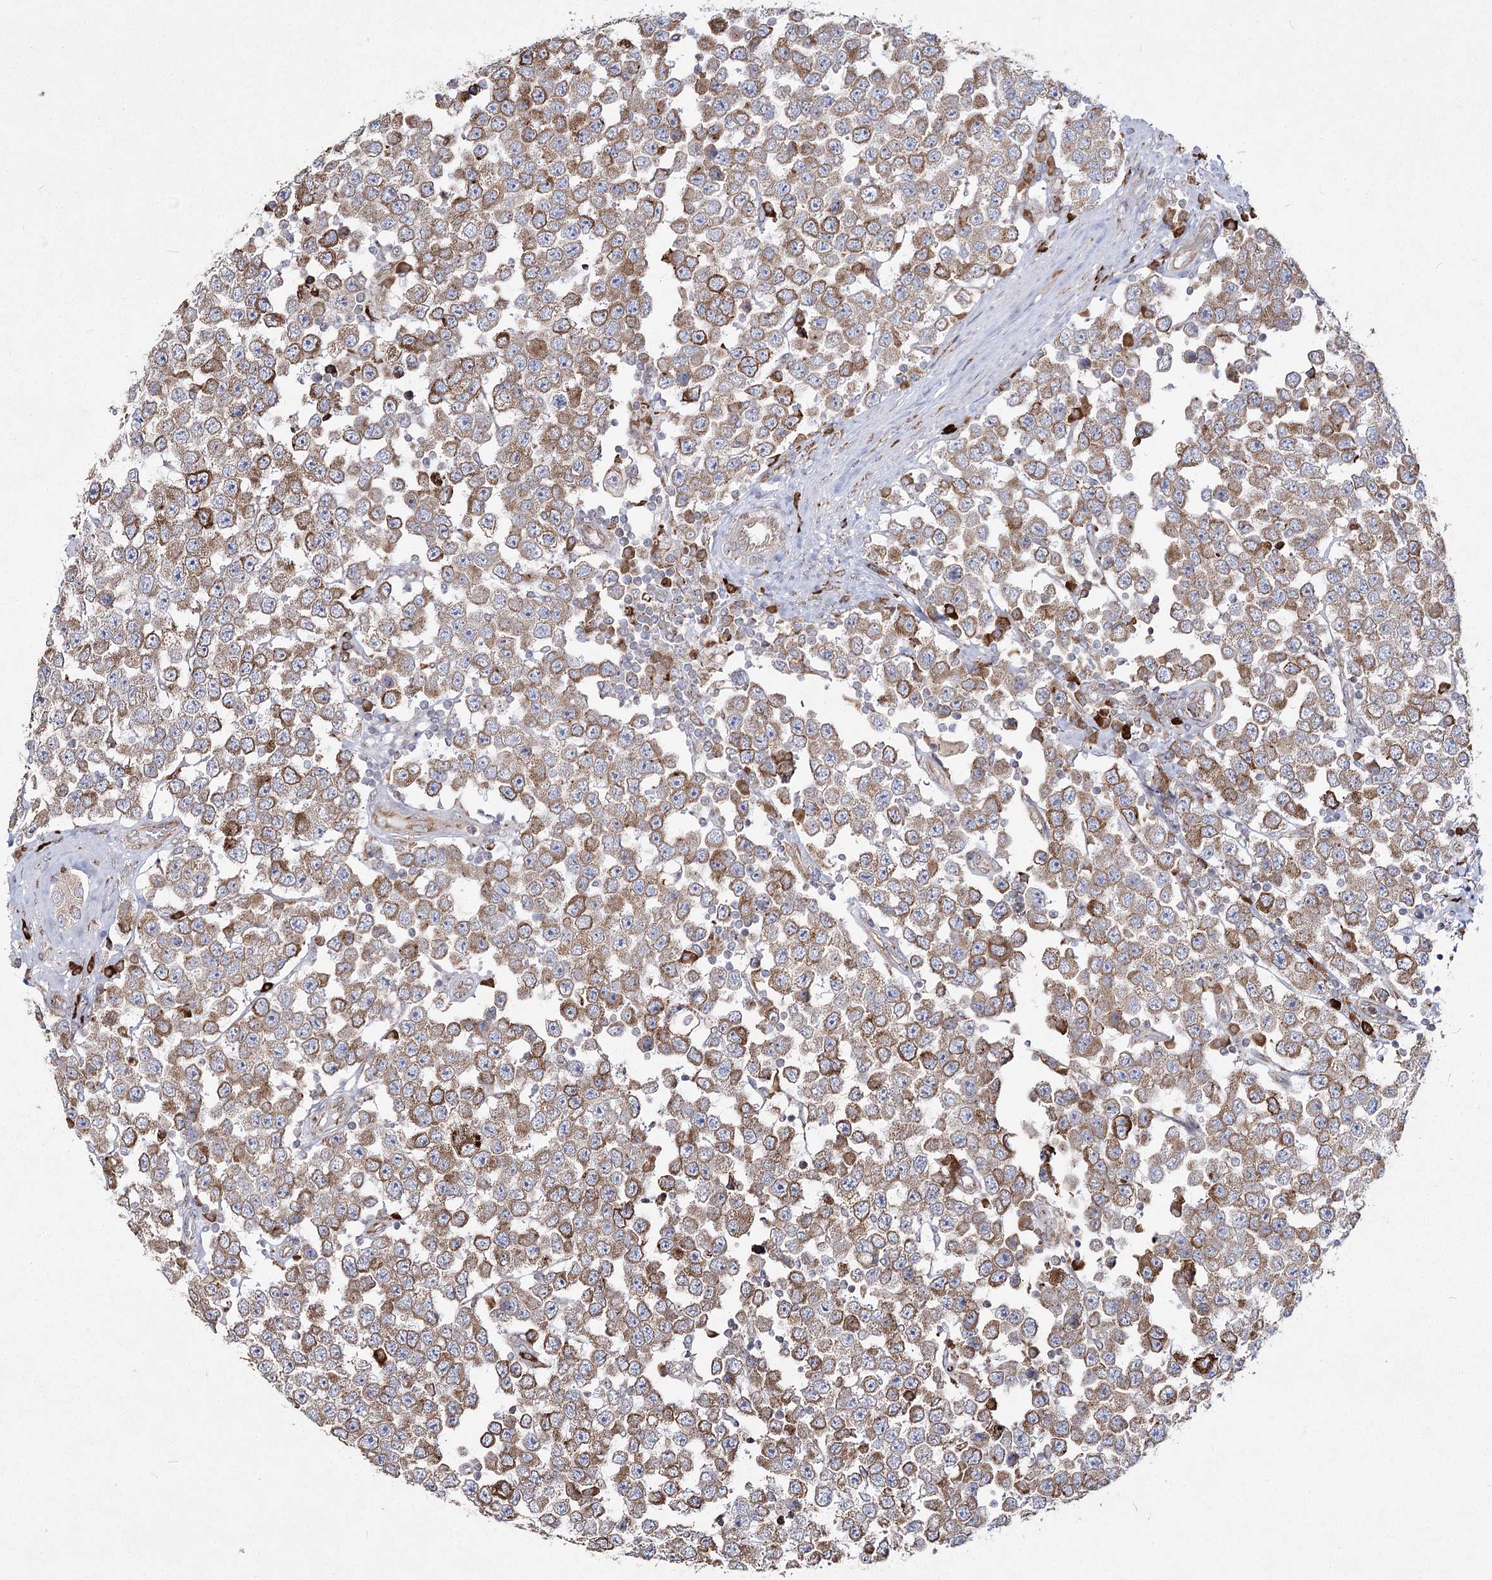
{"staining": {"intensity": "moderate", "quantity": ">75%", "location": "cytoplasmic/membranous"}, "tissue": "testis cancer", "cell_type": "Tumor cells", "image_type": "cancer", "snomed": [{"axis": "morphology", "description": "Seminoma, NOS"}, {"axis": "topography", "description": "Testis"}], "caption": "Immunohistochemistry (IHC) micrograph of neoplastic tissue: testis cancer stained using immunohistochemistry displays medium levels of moderate protein expression localized specifically in the cytoplasmic/membranous of tumor cells, appearing as a cytoplasmic/membranous brown color.", "gene": "NHLRC2", "patient": {"sex": "male", "age": 28}}